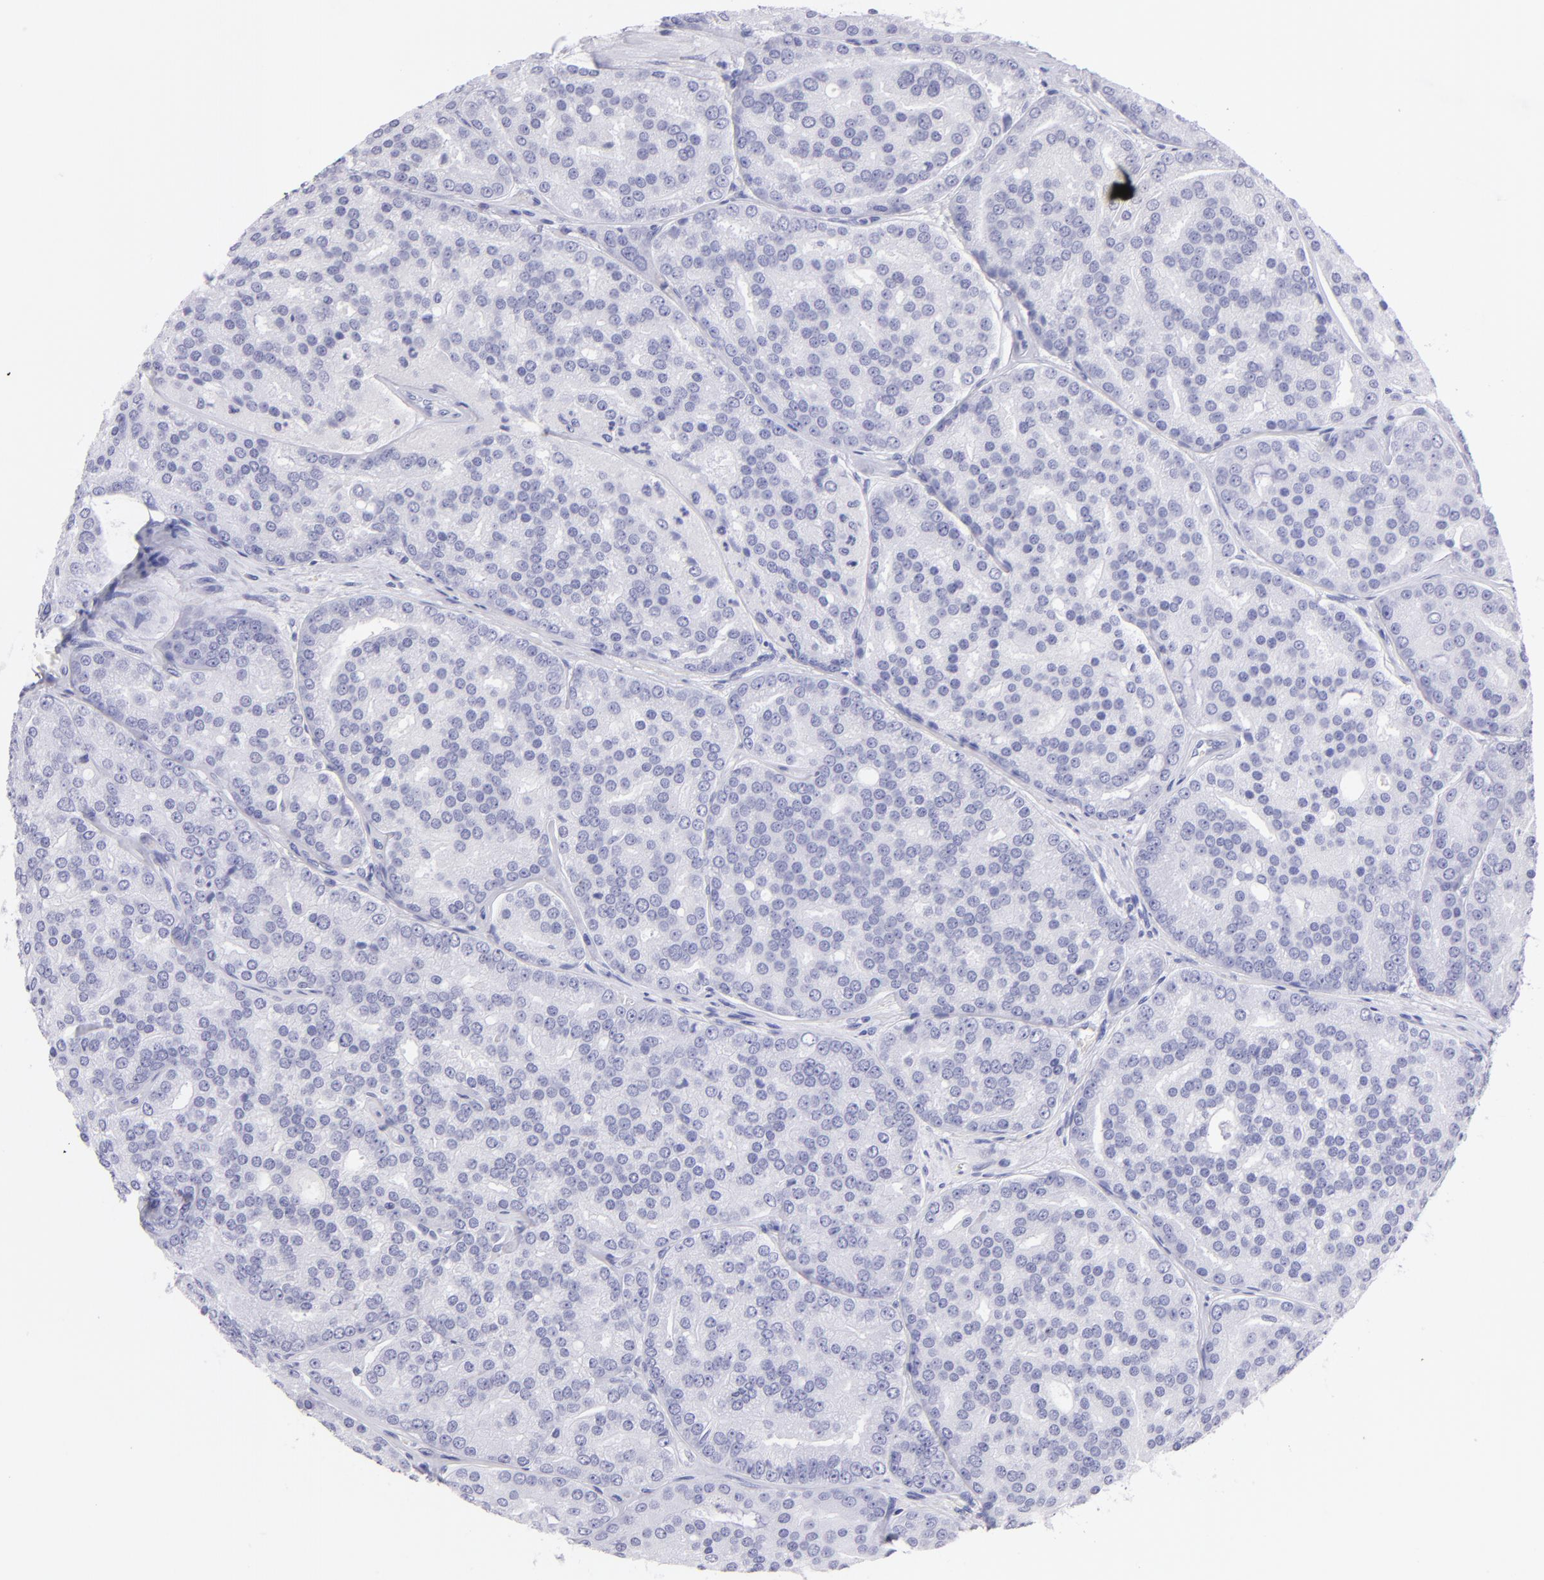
{"staining": {"intensity": "negative", "quantity": "none", "location": "none"}, "tissue": "prostate cancer", "cell_type": "Tumor cells", "image_type": "cancer", "snomed": [{"axis": "morphology", "description": "Adenocarcinoma, High grade"}, {"axis": "topography", "description": "Prostate"}], "caption": "Immunohistochemistry (IHC) micrograph of adenocarcinoma (high-grade) (prostate) stained for a protein (brown), which demonstrates no staining in tumor cells.", "gene": "PIP", "patient": {"sex": "male", "age": 64}}